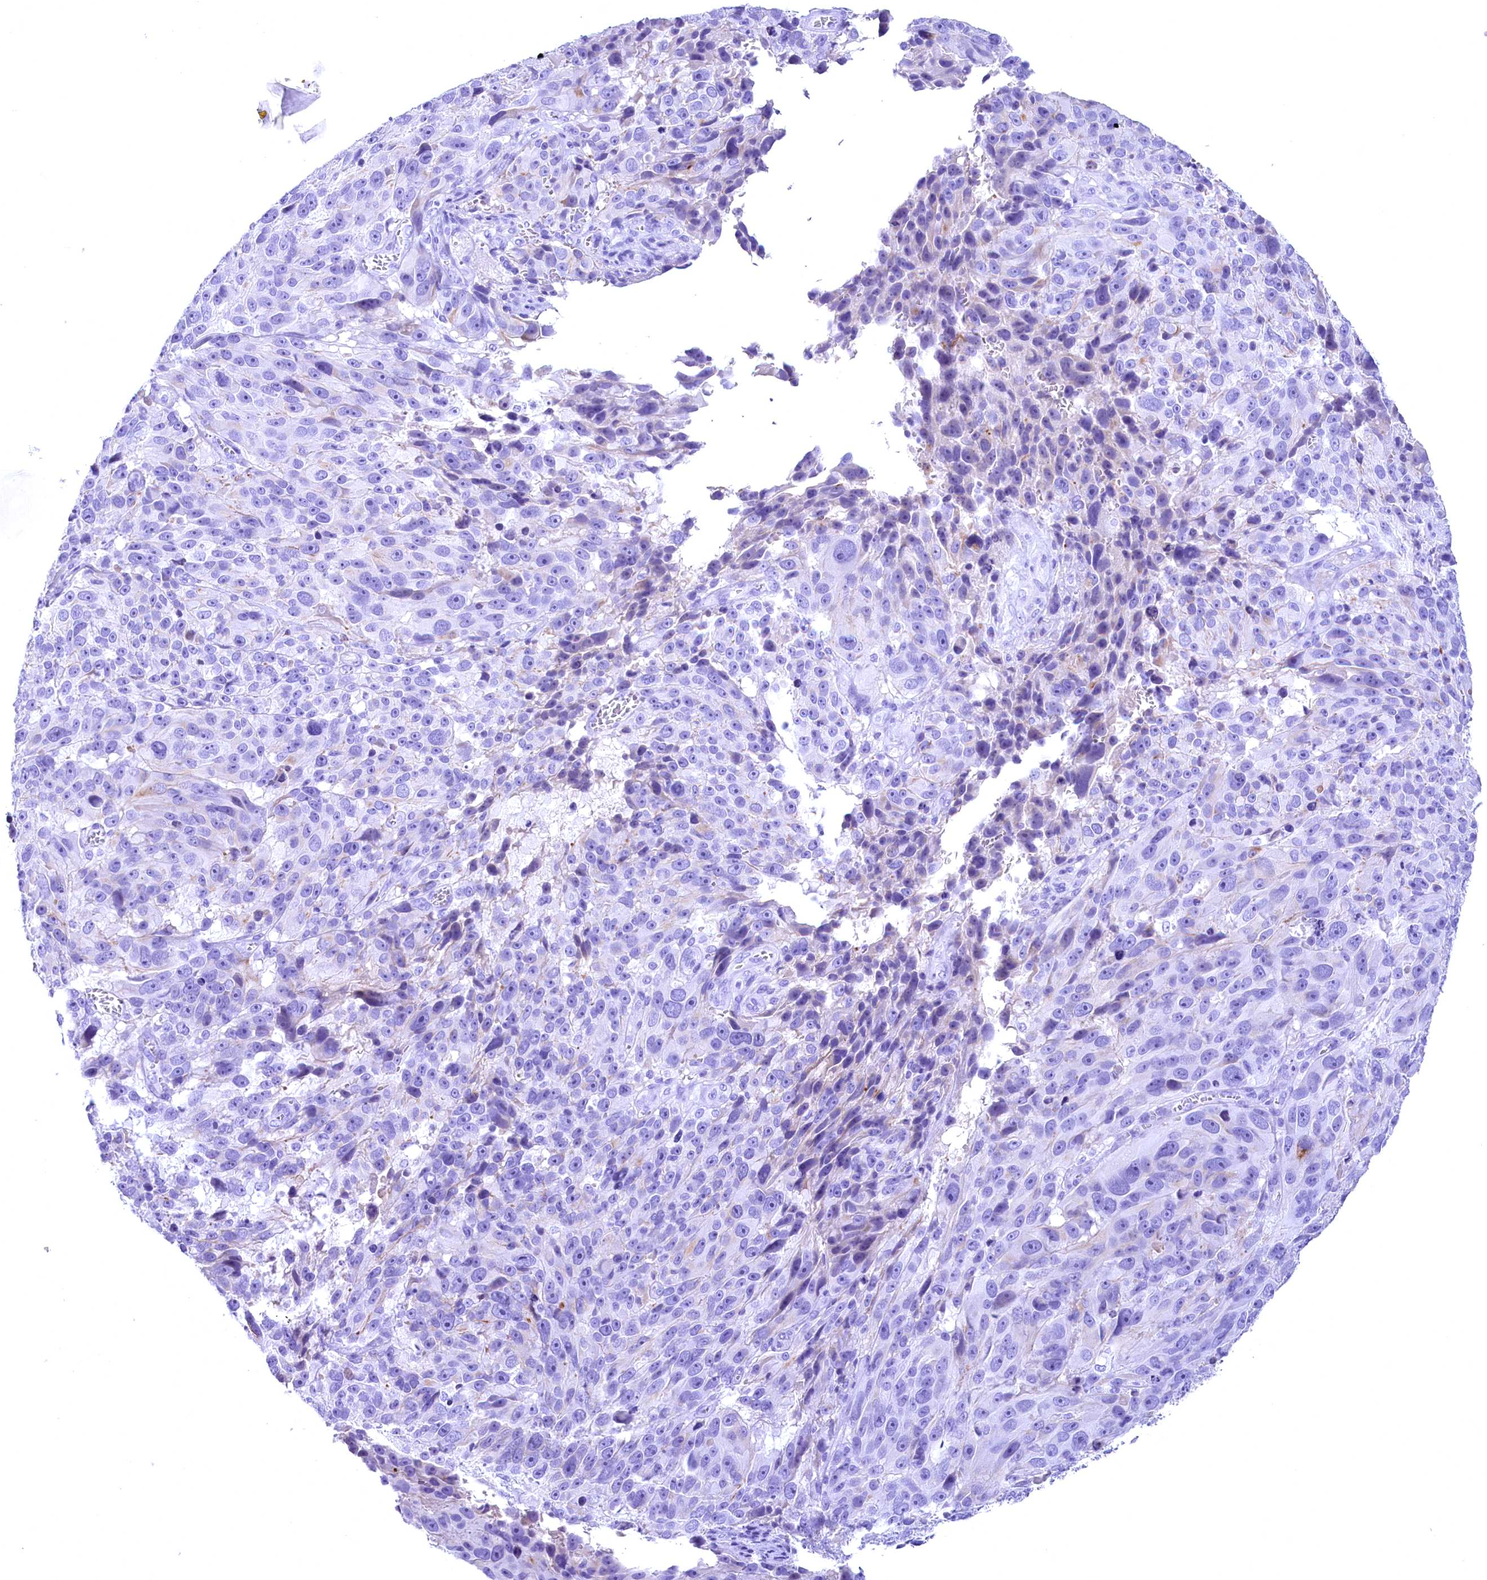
{"staining": {"intensity": "negative", "quantity": "none", "location": "none"}, "tissue": "melanoma", "cell_type": "Tumor cells", "image_type": "cancer", "snomed": [{"axis": "morphology", "description": "Malignant melanoma, NOS"}, {"axis": "topography", "description": "Skin"}], "caption": "Immunohistochemistry micrograph of human malignant melanoma stained for a protein (brown), which demonstrates no expression in tumor cells.", "gene": "SKIDA1", "patient": {"sex": "male", "age": 84}}